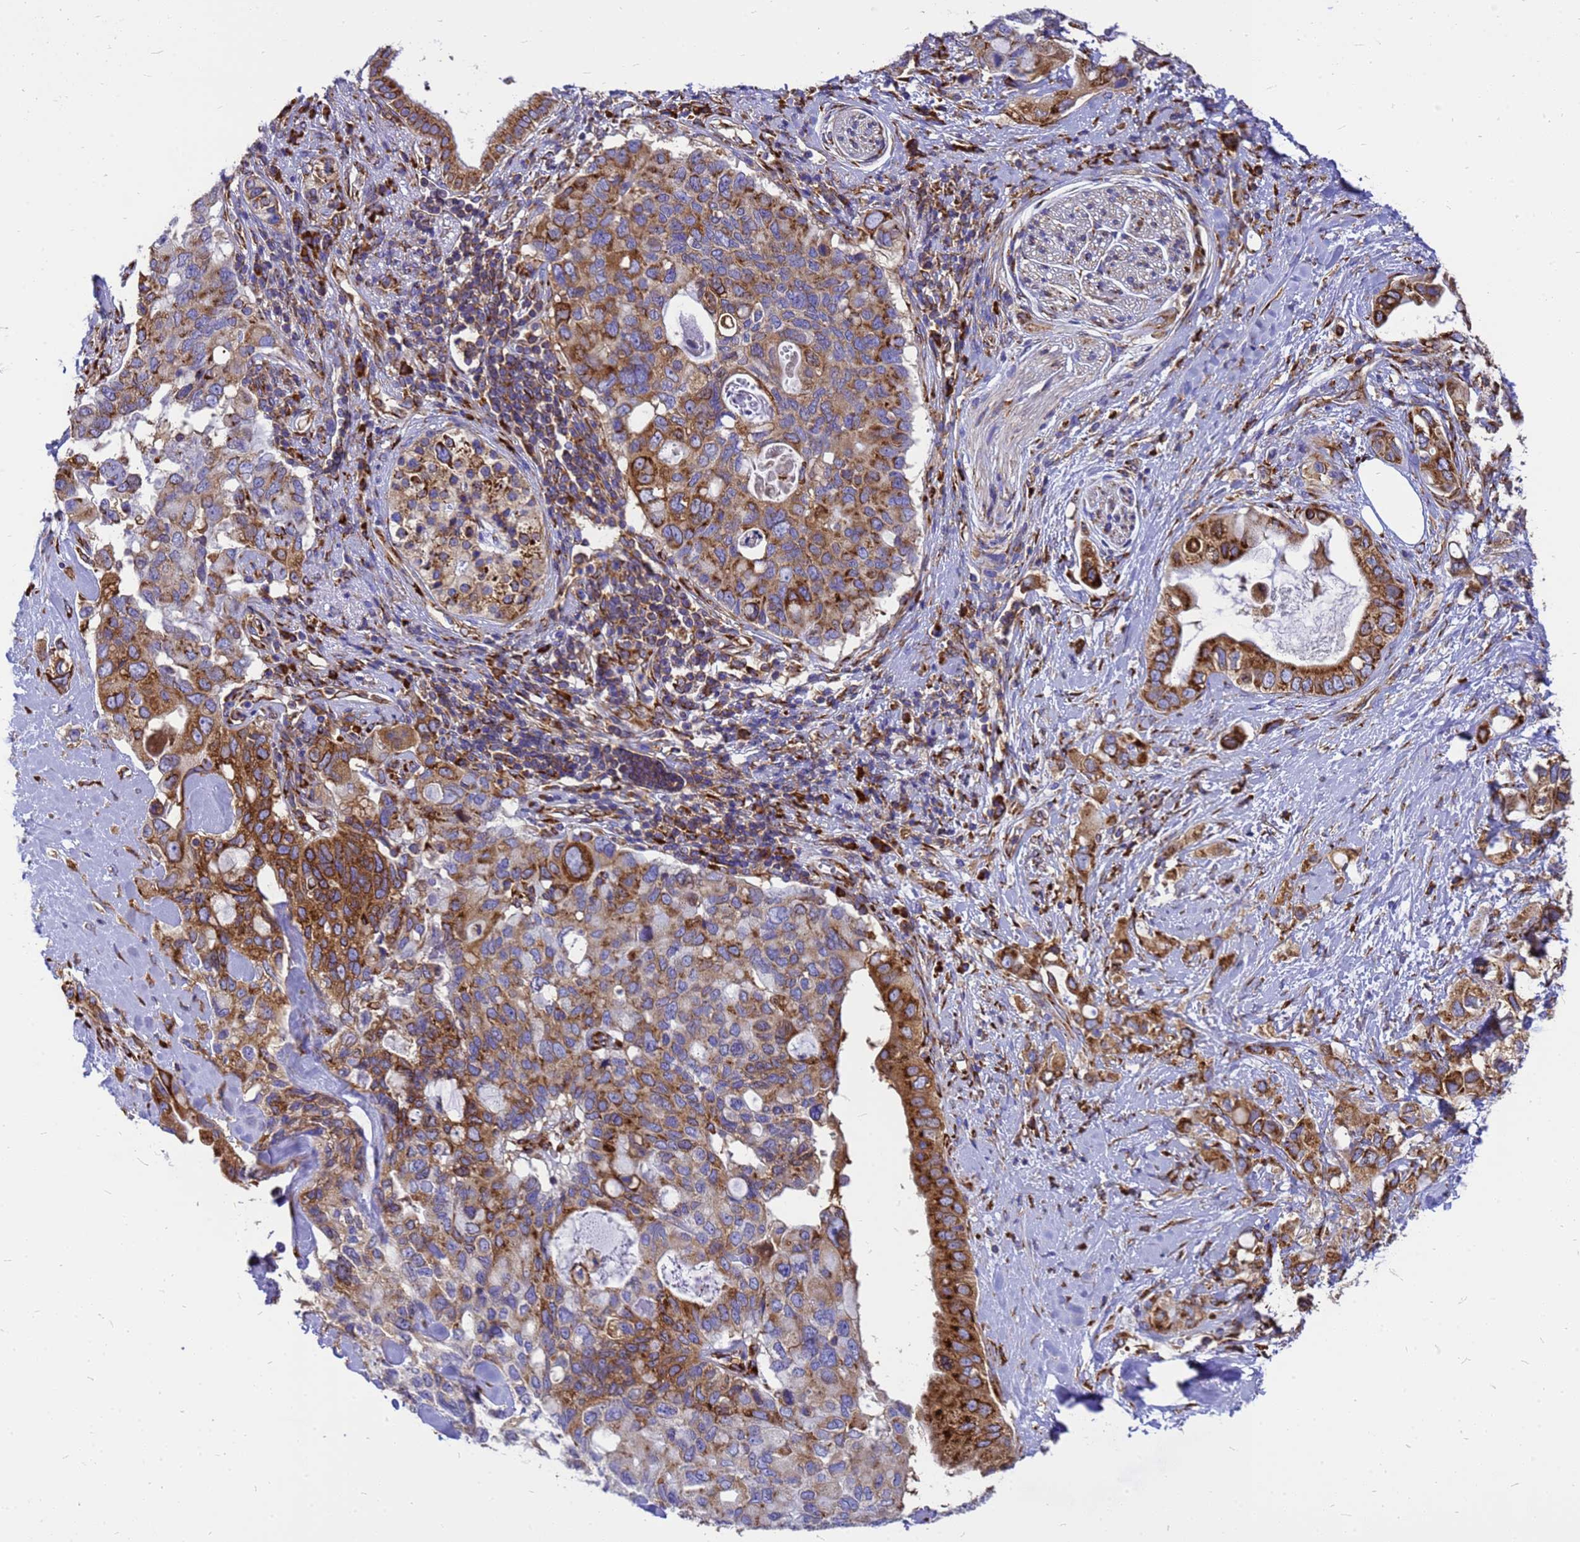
{"staining": {"intensity": "strong", "quantity": "25%-75%", "location": "cytoplasmic/membranous"}, "tissue": "pancreatic cancer", "cell_type": "Tumor cells", "image_type": "cancer", "snomed": [{"axis": "morphology", "description": "Adenocarcinoma, NOS"}, {"axis": "topography", "description": "Pancreas"}], "caption": "Protein staining reveals strong cytoplasmic/membranous expression in approximately 25%-75% of tumor cells in pancreatic adenocarcinoma.", "gene": "EEF1D", "patient": {"sex": "female", "age": 56}}